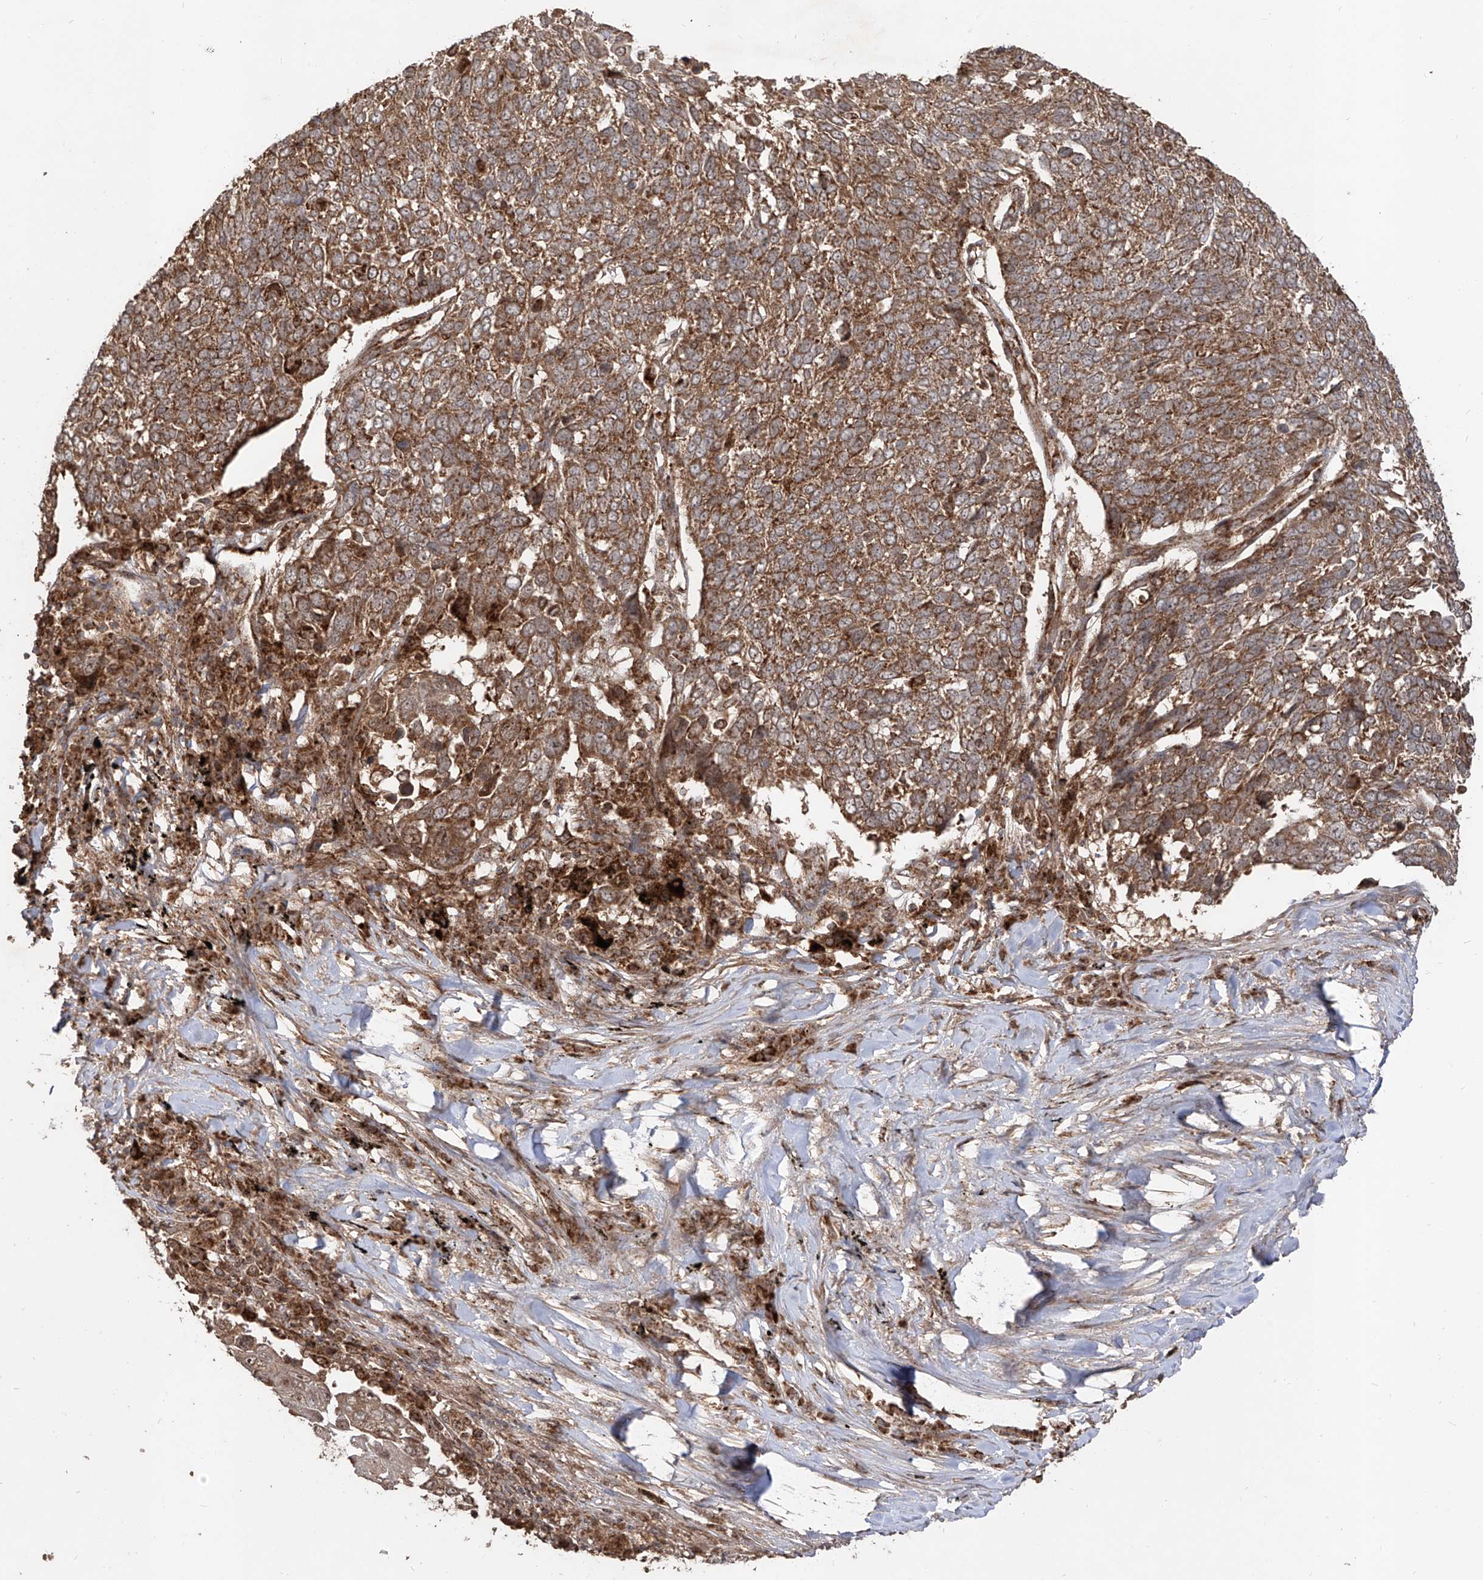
{"staining": {"intensity": "moderate", "quantity": ">75%", "location": "cytoplasmic/membranous"}, "tissue": "lung cancer", "cell_type": "Tumor cells", "image_type": "cancer", "snomed": [{"axis": "morphology", "description": "Squamous cell carcinoma, NOS"}, {"axis": "topography", "description": "Lung"}], "caption": "Immunohistochemical staining of human squamous cell carcinoma (lung) demonstrates medium levels of moderate cytoplasmic/membranous protein staining in approximately >75% of tumor cells.", "gene": "AIM2", "patient": {"sex": "male", "age": 66}}